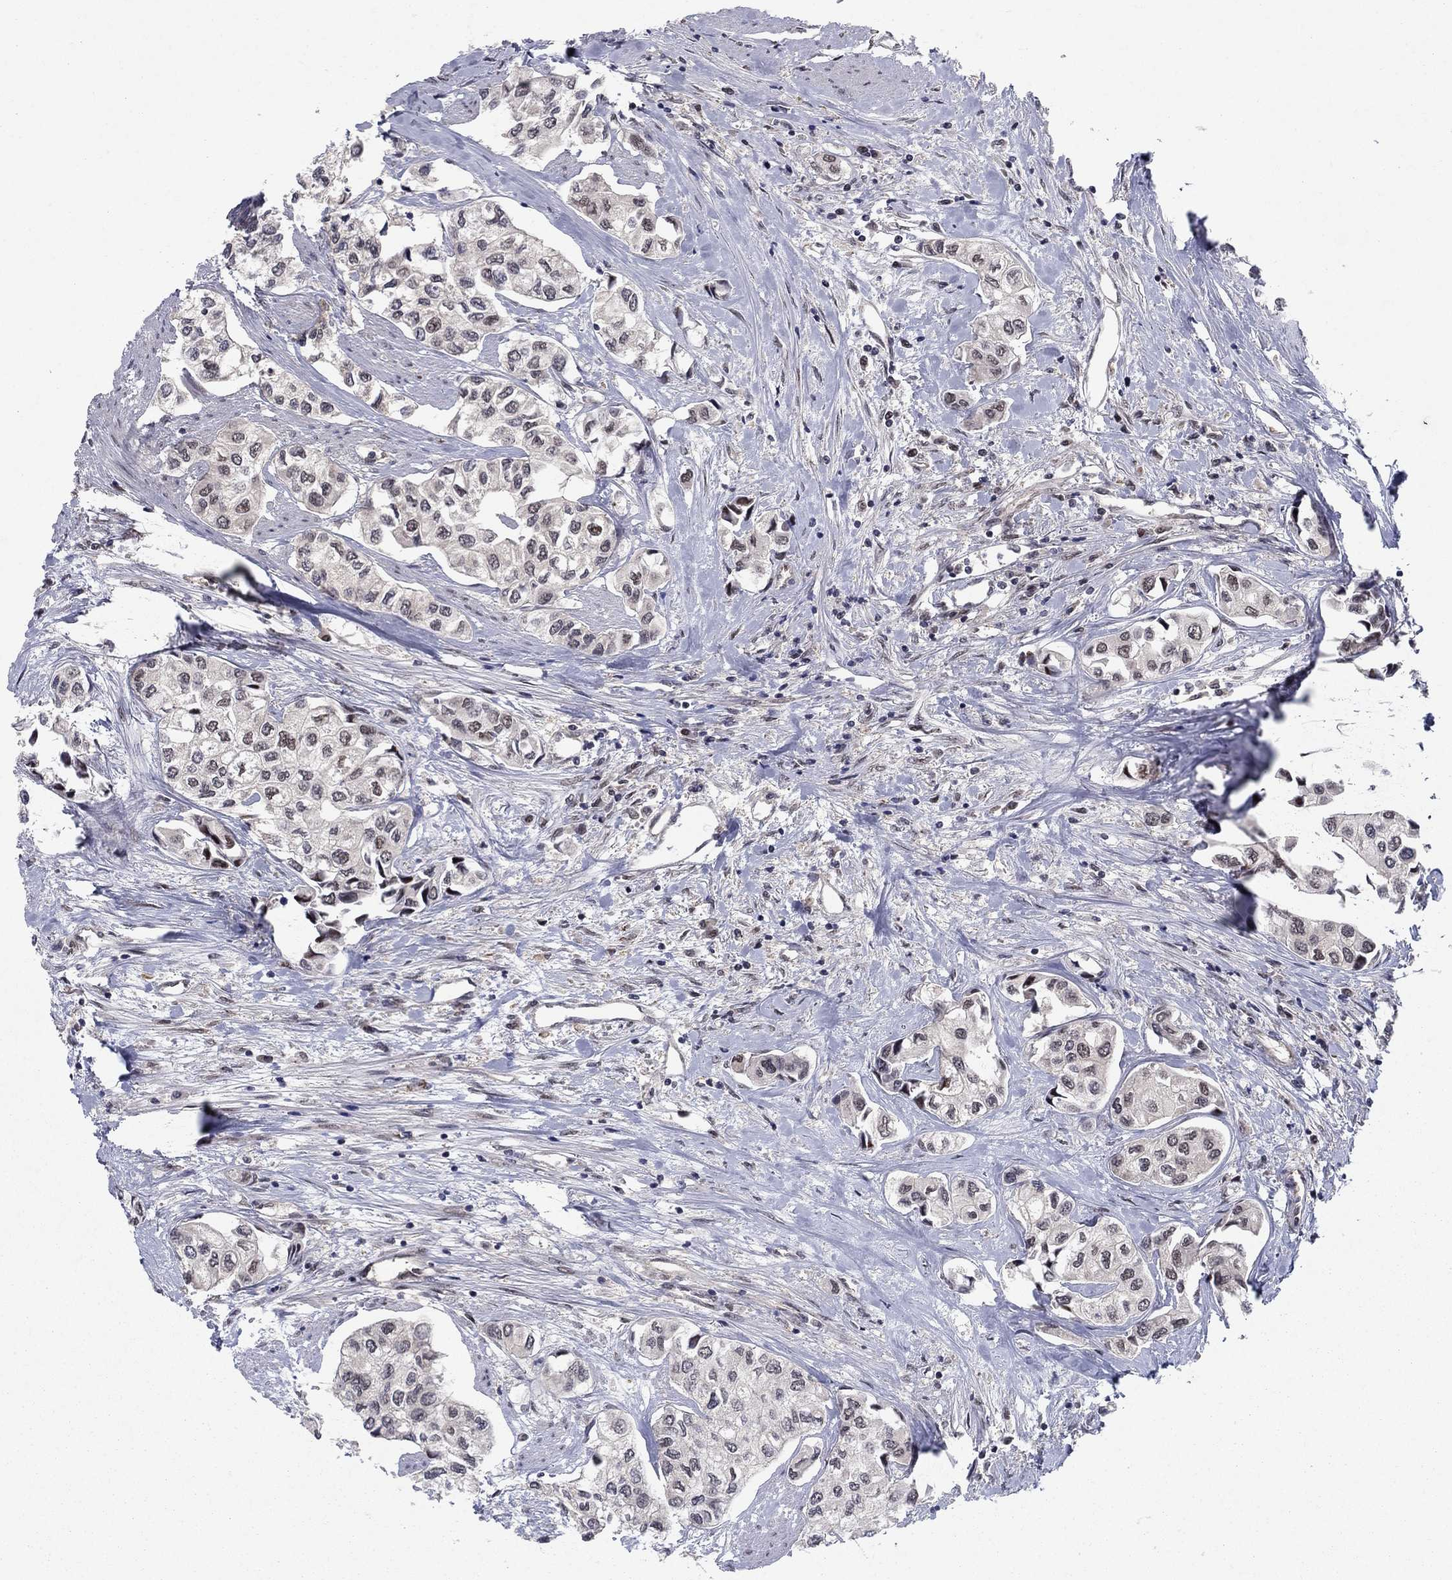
{"staining": {"intensity": "weak", "quantity": "25%-75%", "location": "cytoplasmic/membranous,nuclear"}, "tissue": "urothelial cancer", "cell_type": "Tumor cells", "image_type": "cancer", "snomed": [{"axis": "morphology", "description": "Urothelial carcinoma, High grade"}, {"axis": "topography", "description": "Urinary bladder"}], "caption": "Protein expression by immunohistochemistry (IHC) shows weak cytoplasmic/membranous and nuclear positivity in approximately 25%-75% of tumor cells in urothelial carcinoma (high-grade).", "gene": "PSMC1", "patient": {"sex": "male", "age": 73}}